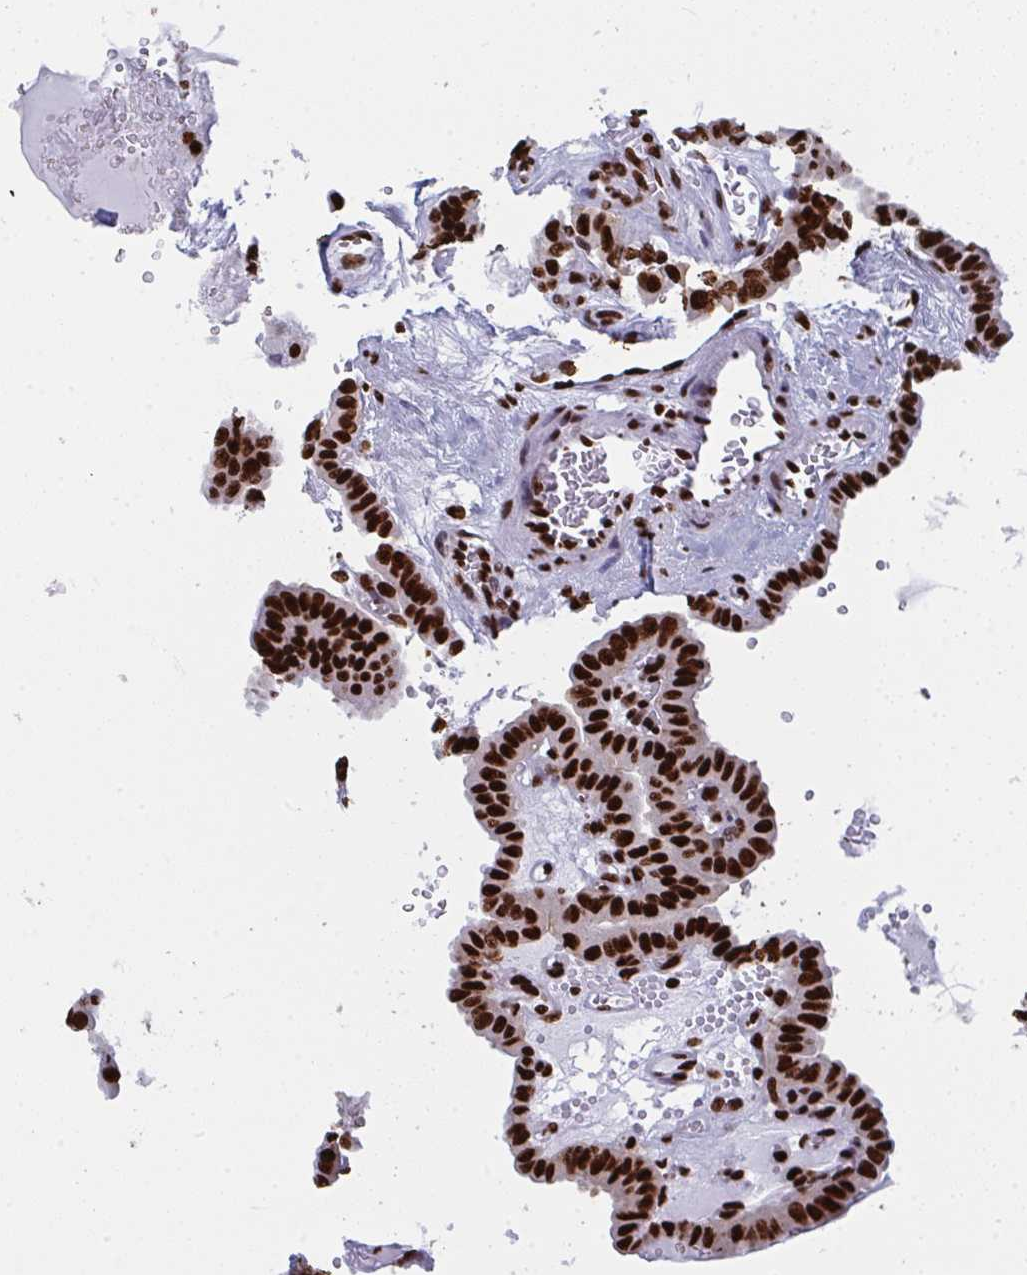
{"staining": {"intensity": "strong", "quantity": ">75%", "location": "nuclear"}, "tissue": "thyroid cancer", "cell_type": "Tumor cells", "image_type": "cancer", "snomed": [{"axis": "morphology", "description": "Papillary adenocarcinoma, NOS"}, {"axis": "topography", "description": "Thyroid gland"}], "caption": "Thyroid papillary adenocarcinoma stained with DAB (3,3'-diaminobenzidine) IHC shows high levels of strong nuclear expression in approximately >75% of tumor cells.", "gene": "GAR1", "patient": {"sex": "male", "age": 87}}